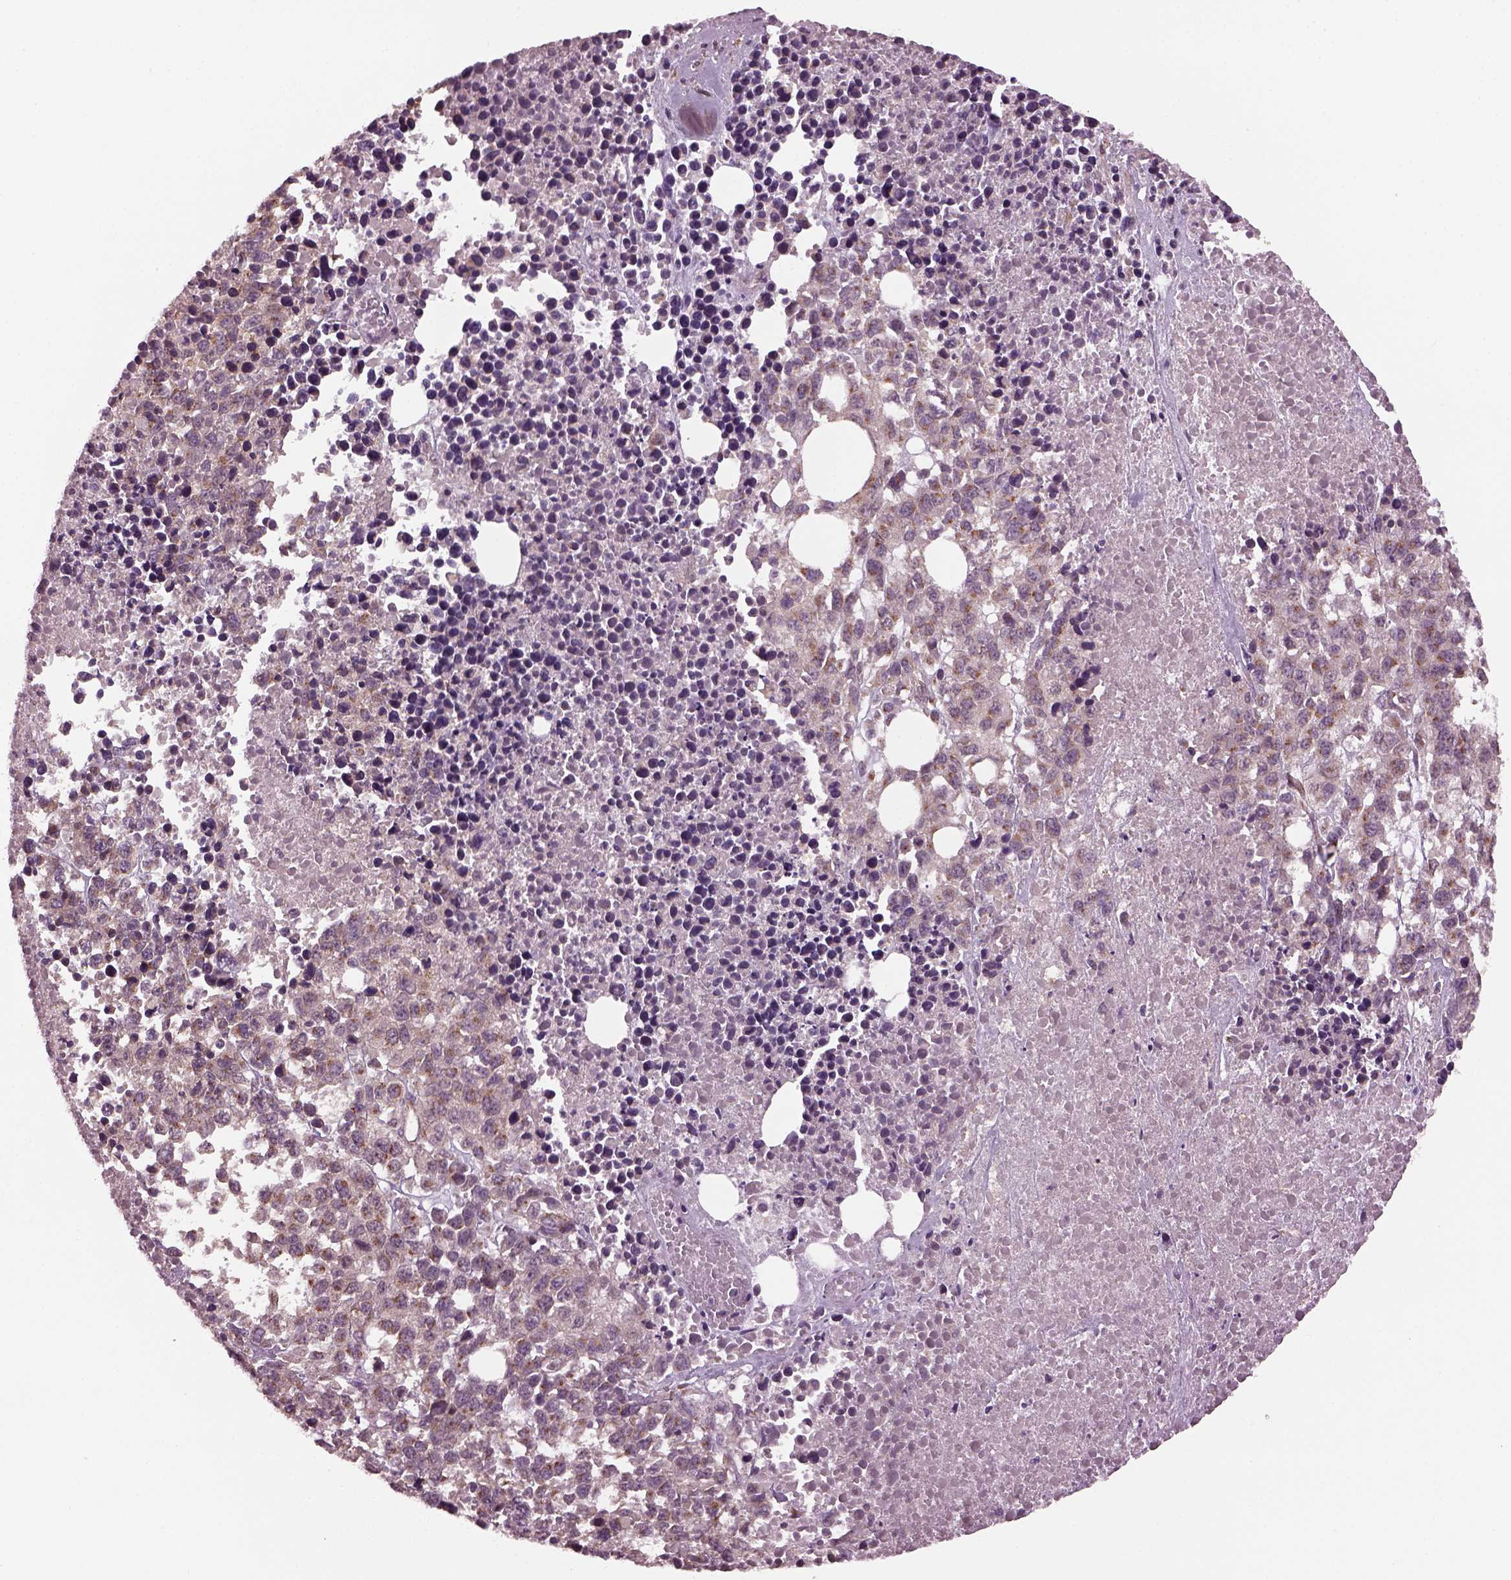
{"staining": {"intensity": "moderate", "quantity": "25%-75%", "location": "cytoplasmic/membranous"}, "tissue": "melanoma", "cell_type": "Tumor cells", "image_type": "cancer", "snomed": [{"axis": "morphology", "description": "Malignant melanoma, Metastatic site"}, {"axis": "topography", "description": "Skin"}], "caption": "An immunohistochemistry (IHC) photomicrograph of tumor tissue is shown. Protein staining in brown labels moderate cytoplasmic/membranous positivity in malignant melanoma (metastatic site) within tumor cells.", "gene": "RUFY3", "patient": {"sex": "male", "age": 84}}